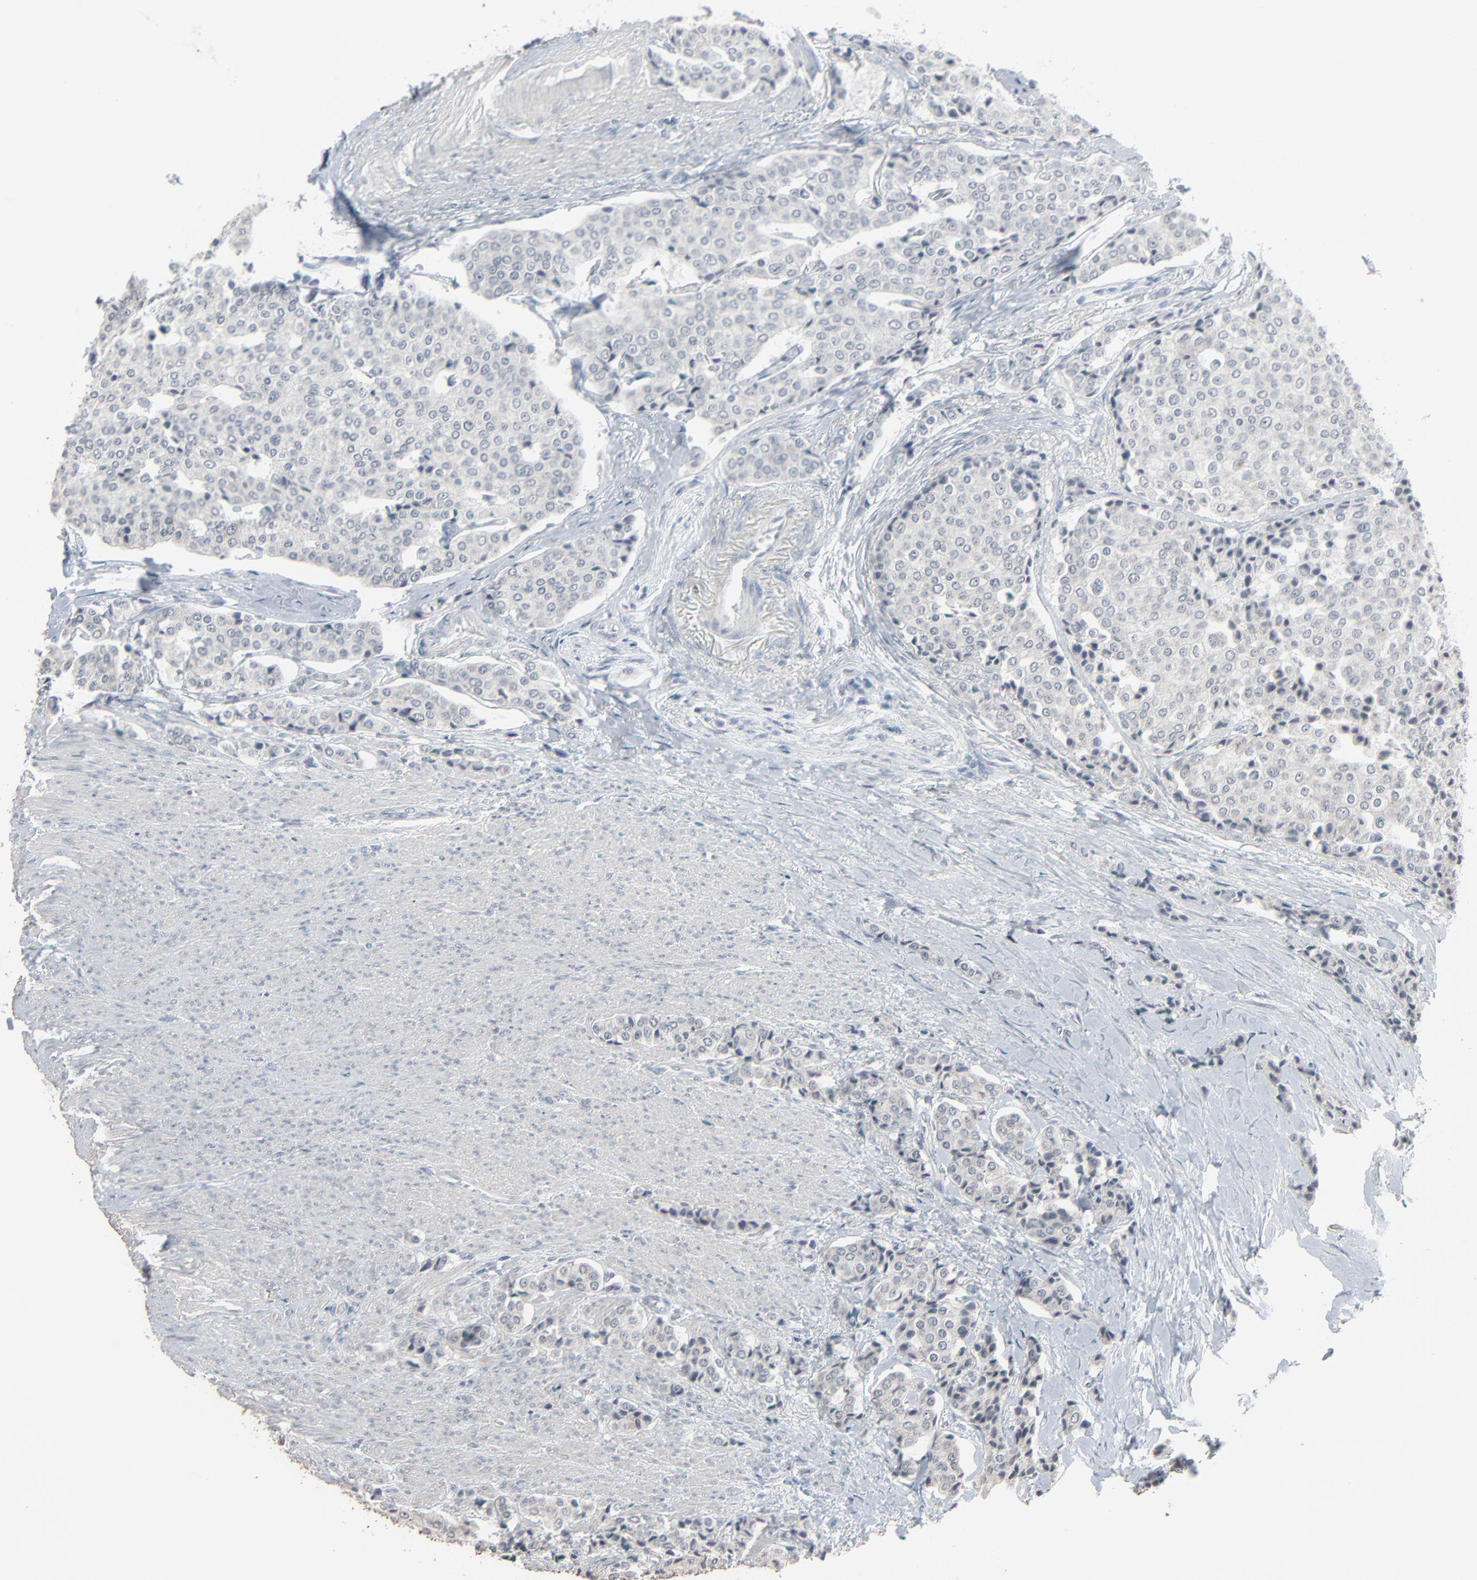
{"staining": {"intensity": "weak", "quantity": "<25%", "location": "cytoplasmic/membranous"}, "tissue": "carcinoid", "cell_type": "Tumor cells", "image_type": "cancer", "snomed": [{"axis": "morphology", "description": "Carcinoid, malignant, NOS"}, {"axis": "topography", "description": "Colon"}], "caption": "Protein analysis of carcinoid reveals no significant expression in tumor cells.", "gene": "SAGE1", "patient": {"sex": "female", "age": 61}}